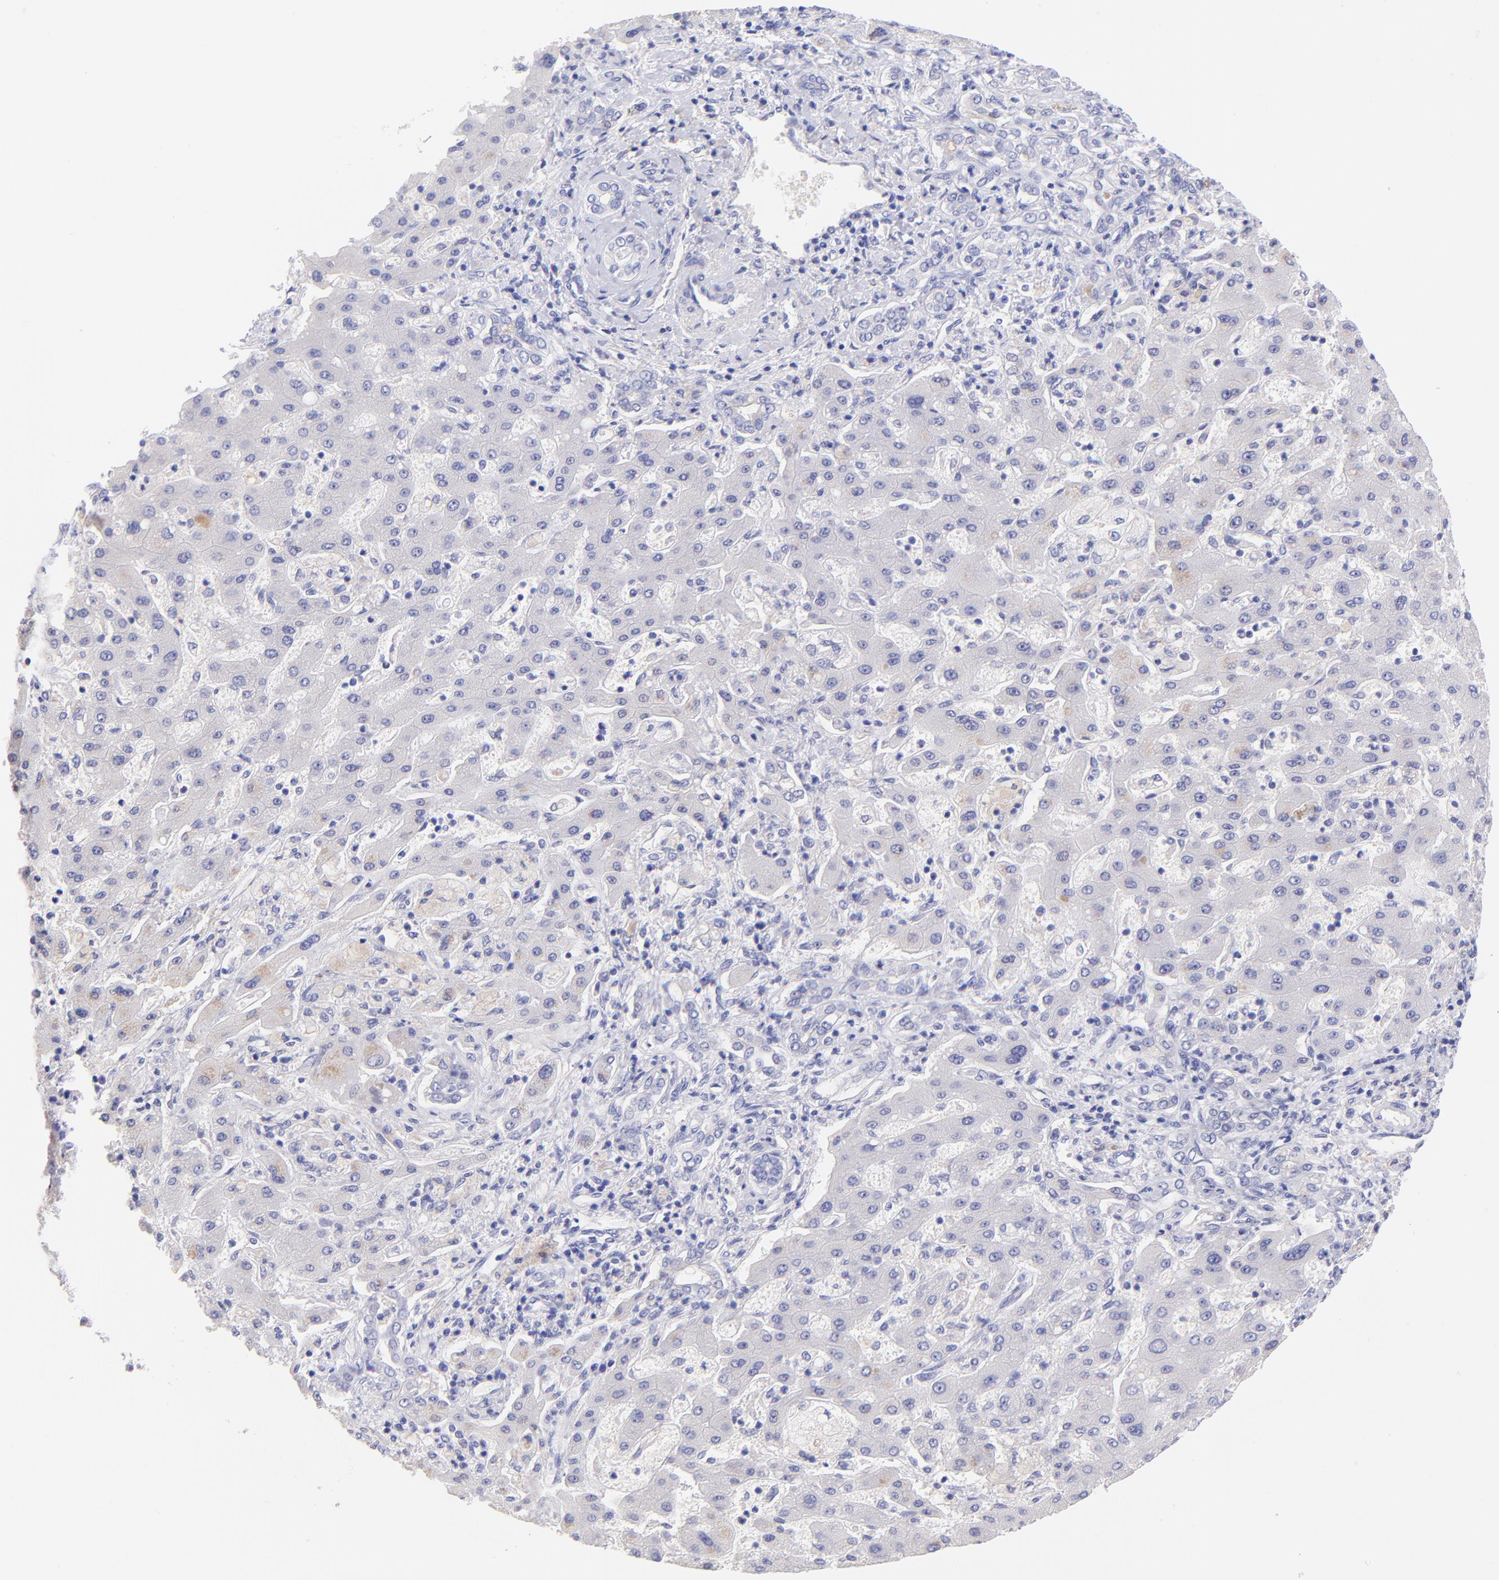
{"staining": {"intensity": "weak", "quantity": "<25%", "location": "cytoplasmic/membranous"}, "tissue": "liver cancer", "cell_type": "Tumor cells", "image_type": "cancer", "snomed": [{"axis": "morphology", "description": "Cholangiocarcinoma"}, {"axis": "topography", "description": "Liver"}], "caption": "This is a micrograph of immunohistochemistry staining of liver cancer, which shows no positivity in tumor cells.", "gene": "RAB3B", "patient": {"sex": "male", "age": 50}}